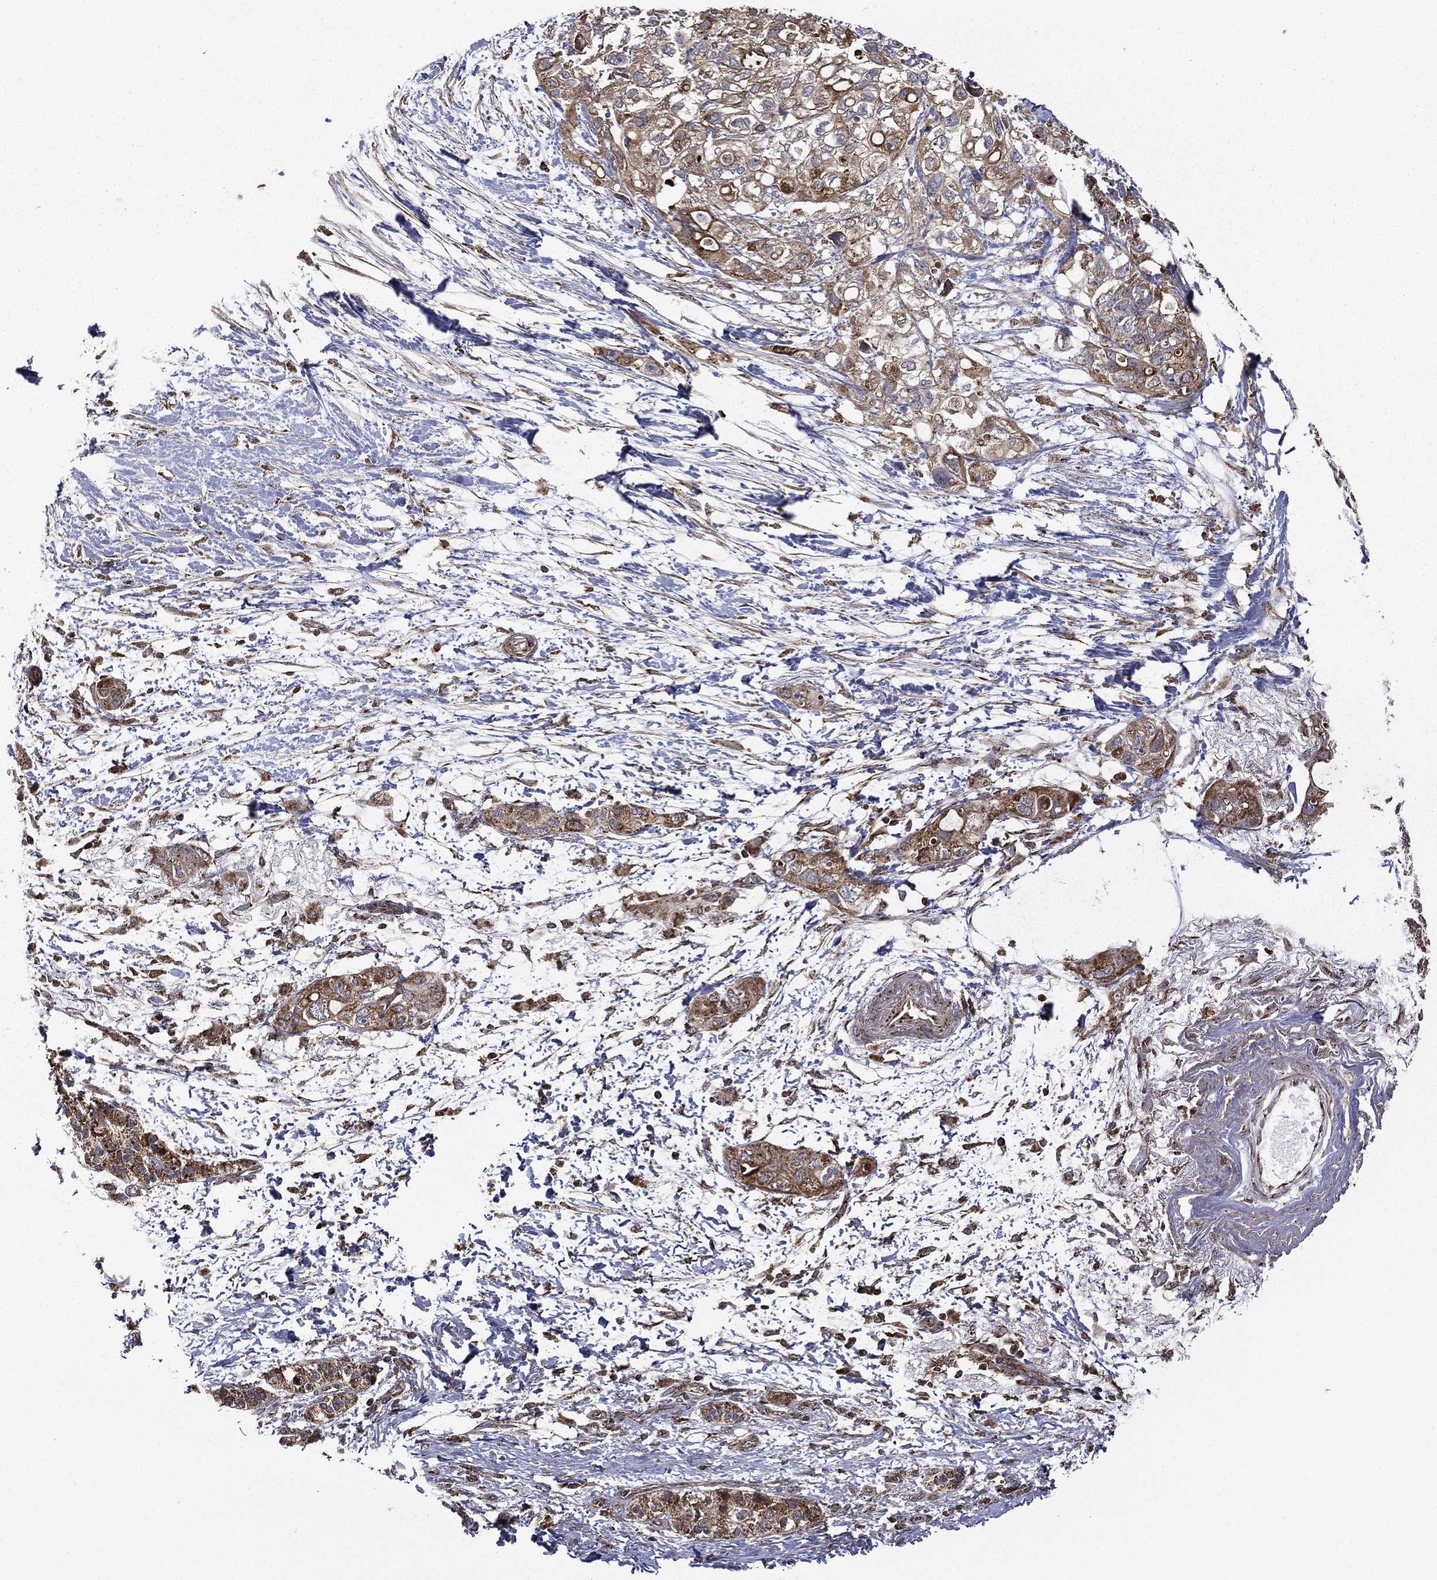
{"staining": {"intensity": "moderate", "quantity": ">75%", "location": "cytoplasmic/membranous"}, "tissue": "pancreatic cancer", "cell_type": "Tumor cells", "image_type": "cancer", "snomed": [{"axis": "morphology", "description": "Adenocarcinoma, NOS"}, {"axis": "topography", "description": "Pancreas"}], "caption": "The photomicrograph shows staining of pancreatic cancer, revealing moderate cytoplasmic/membranous protein staining (brown color) within tumor cells.", "gene": "GIMAP6", "patient": {"sex": "female", "age": 72}}